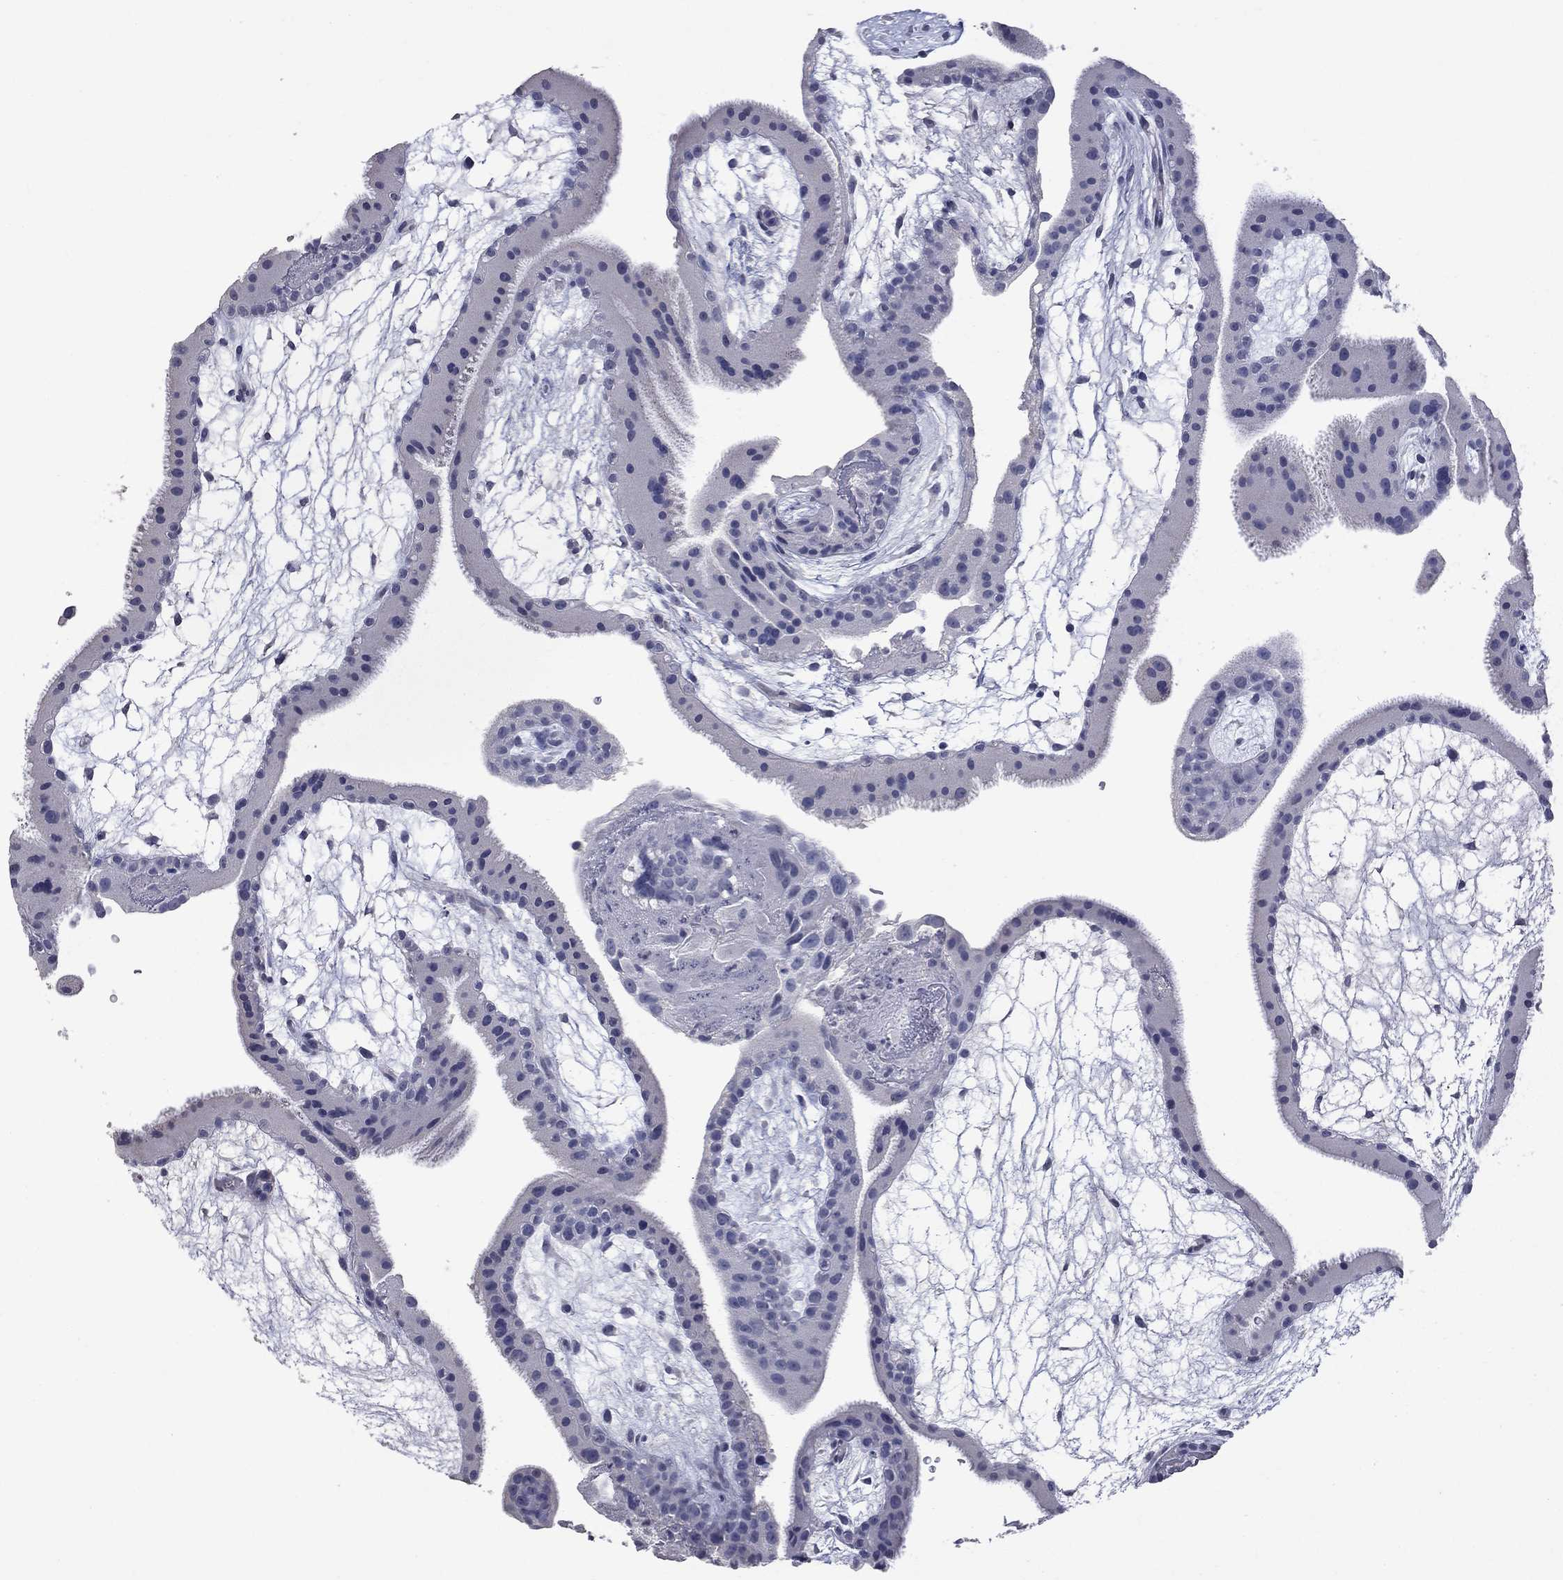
{"staining": {"intensity": "negative", "quantity": "none", "location": "none"}, "tissue": "placenta", "cell_type": "Decidual cells", "image_type": "normal", "snomed": [{"axis": "morphology", "description": "Normal tissue, NOS"}, {"axis": "topography", "description": "Placenta"}], "caption": "Decidual cells show no significant positivity in normal placenta.", "gene": "SLC51A", "patient": {"sex": "female", "age": 19}}